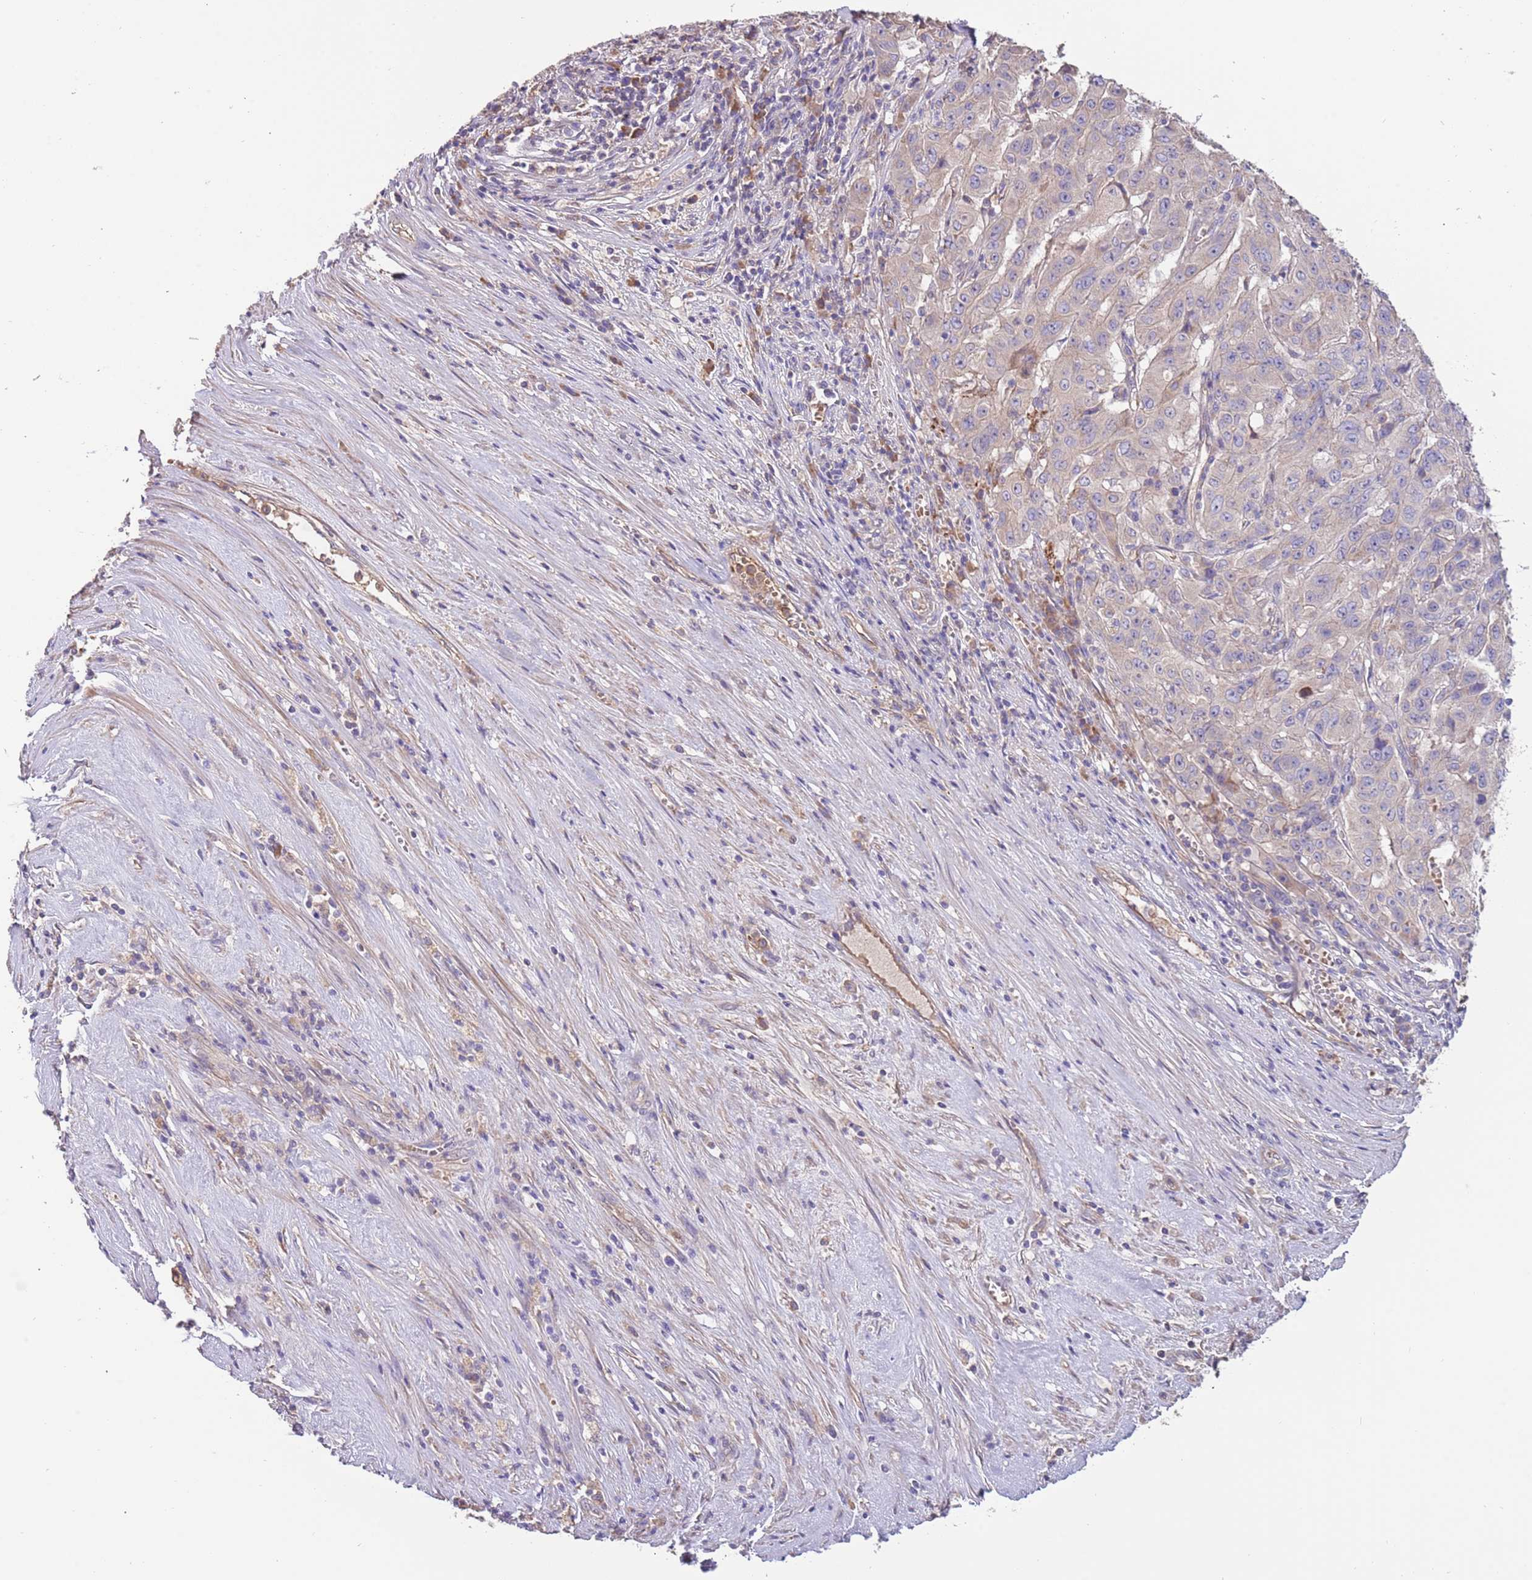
{"staining": {"intensity": "negative", "quantity": "none", "location": "none"}, "tissue": "pancreatic cancer", "cell_type": "Tumor cells", "image_type": "cancer", "snomed": [{"axis": "morphology", "description": "Adenocarcinoma, NOS"}, {"axis": "topography", "description": "Pancreas"}], "caption": "There is no significant staining in tumor cells of pancreatic cancer (adenocarcinoma). (Stains: DAB (3,3'-diaminobenzidine) immunohistochemistry with hematoxylin counter stain, Microscopy: brightfield microscopy at high magnification).", "gene": "TRMO", "patient": {"sex": "male", "age": 63}}